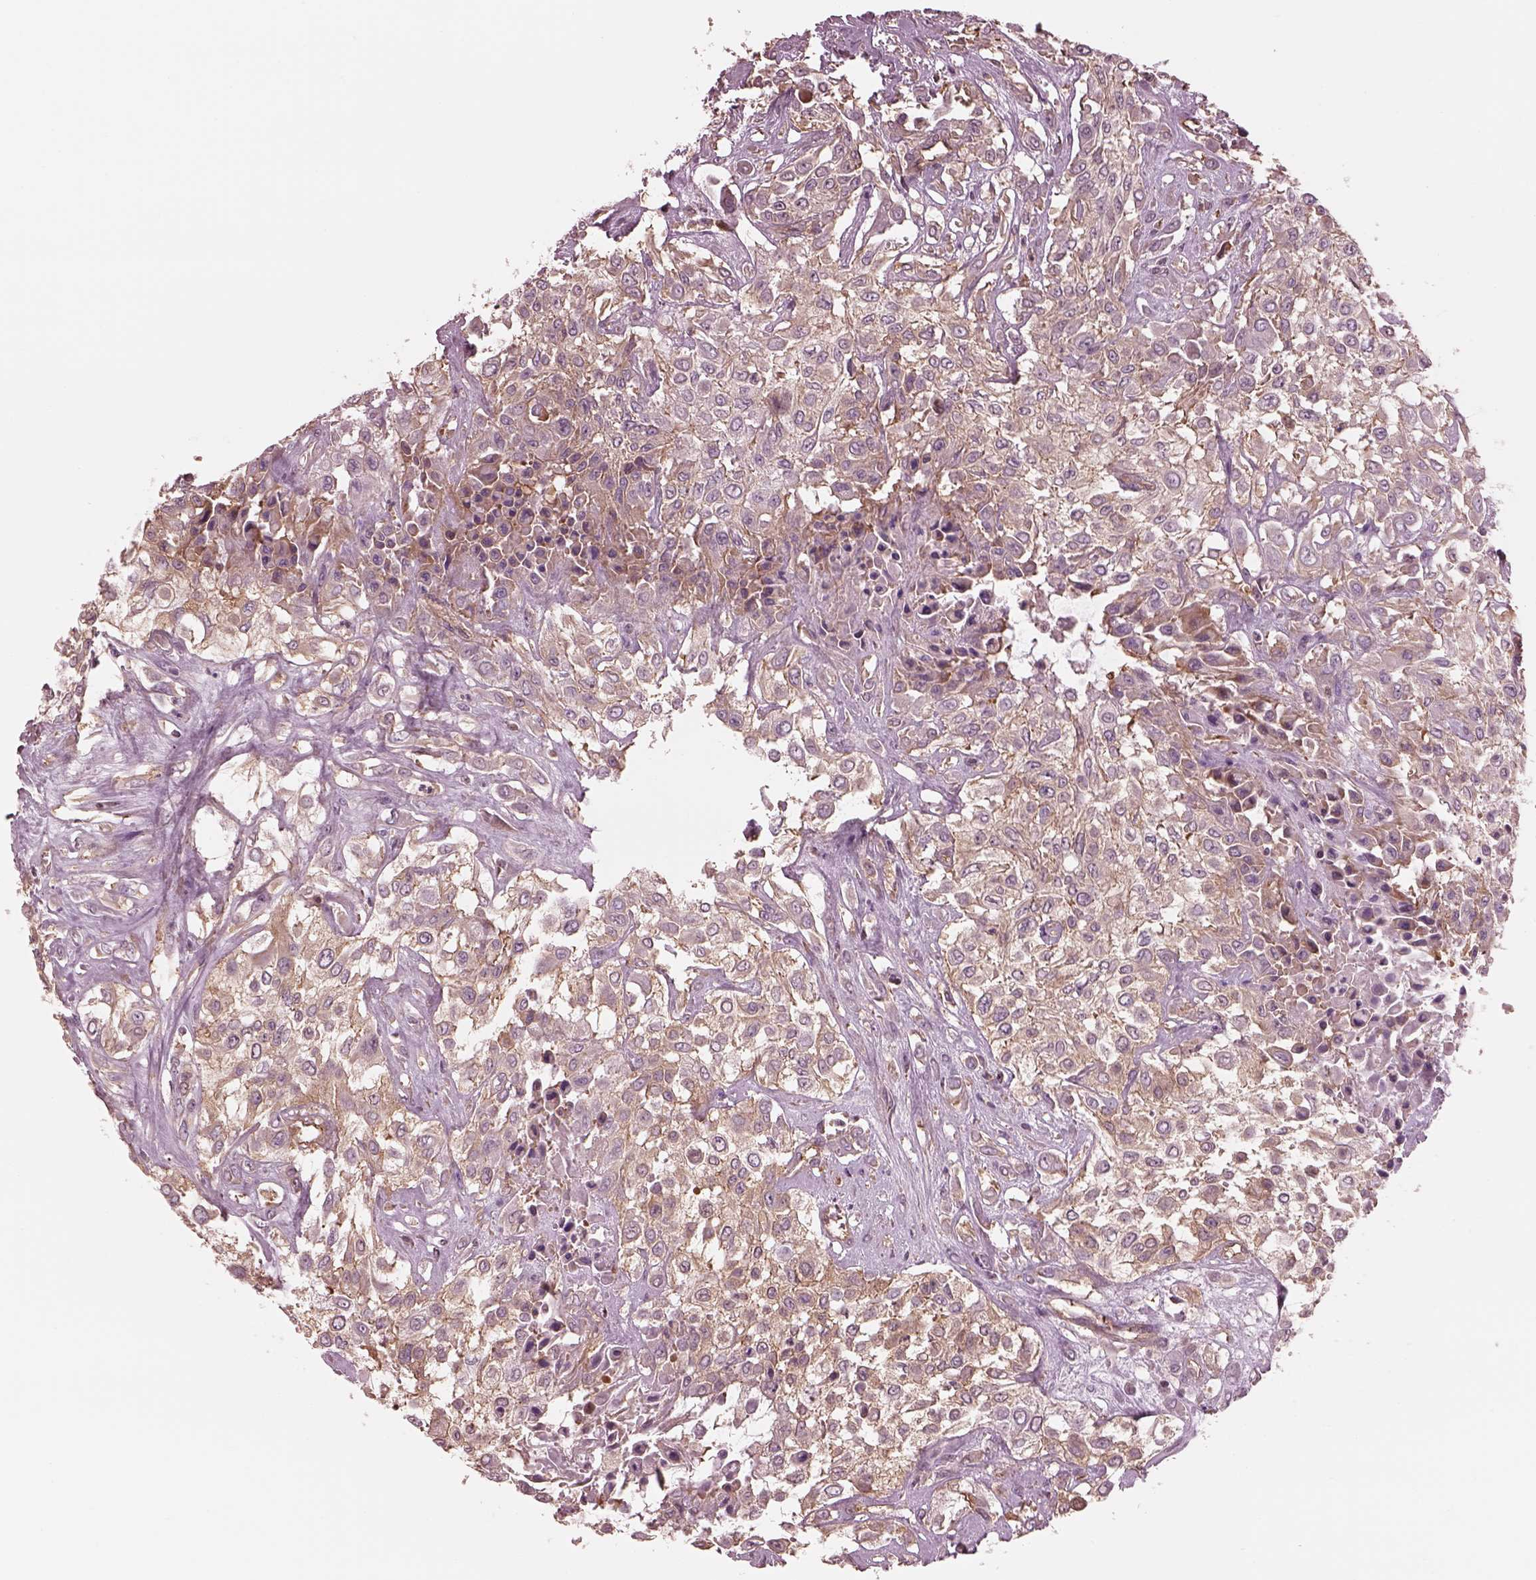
{"staining": {"intensity": "weak", "quantity": ">75%", "location": "cytoplasmic/membranous"}, "tissue": "urothelial cancer", "cell_type": "Tumor cells", "image_type": "cancer", "snomed": [{"axis": "morphology", "description": "Urothelial carcinoma, High grade"}, {"axis": "topography", "description": "Urinary bladder"}], "caption": "Immunohistochemical staining of human urothelial carcinoma (high-grade) exhibits weak cytoplasmic/membranous protein staining in about >75% of tumor cells. The protein of interest is shown in brown color, while the nuclei are stained blue.", "gene": "STK33", "patient": {"sex": "male", "age": 57}}